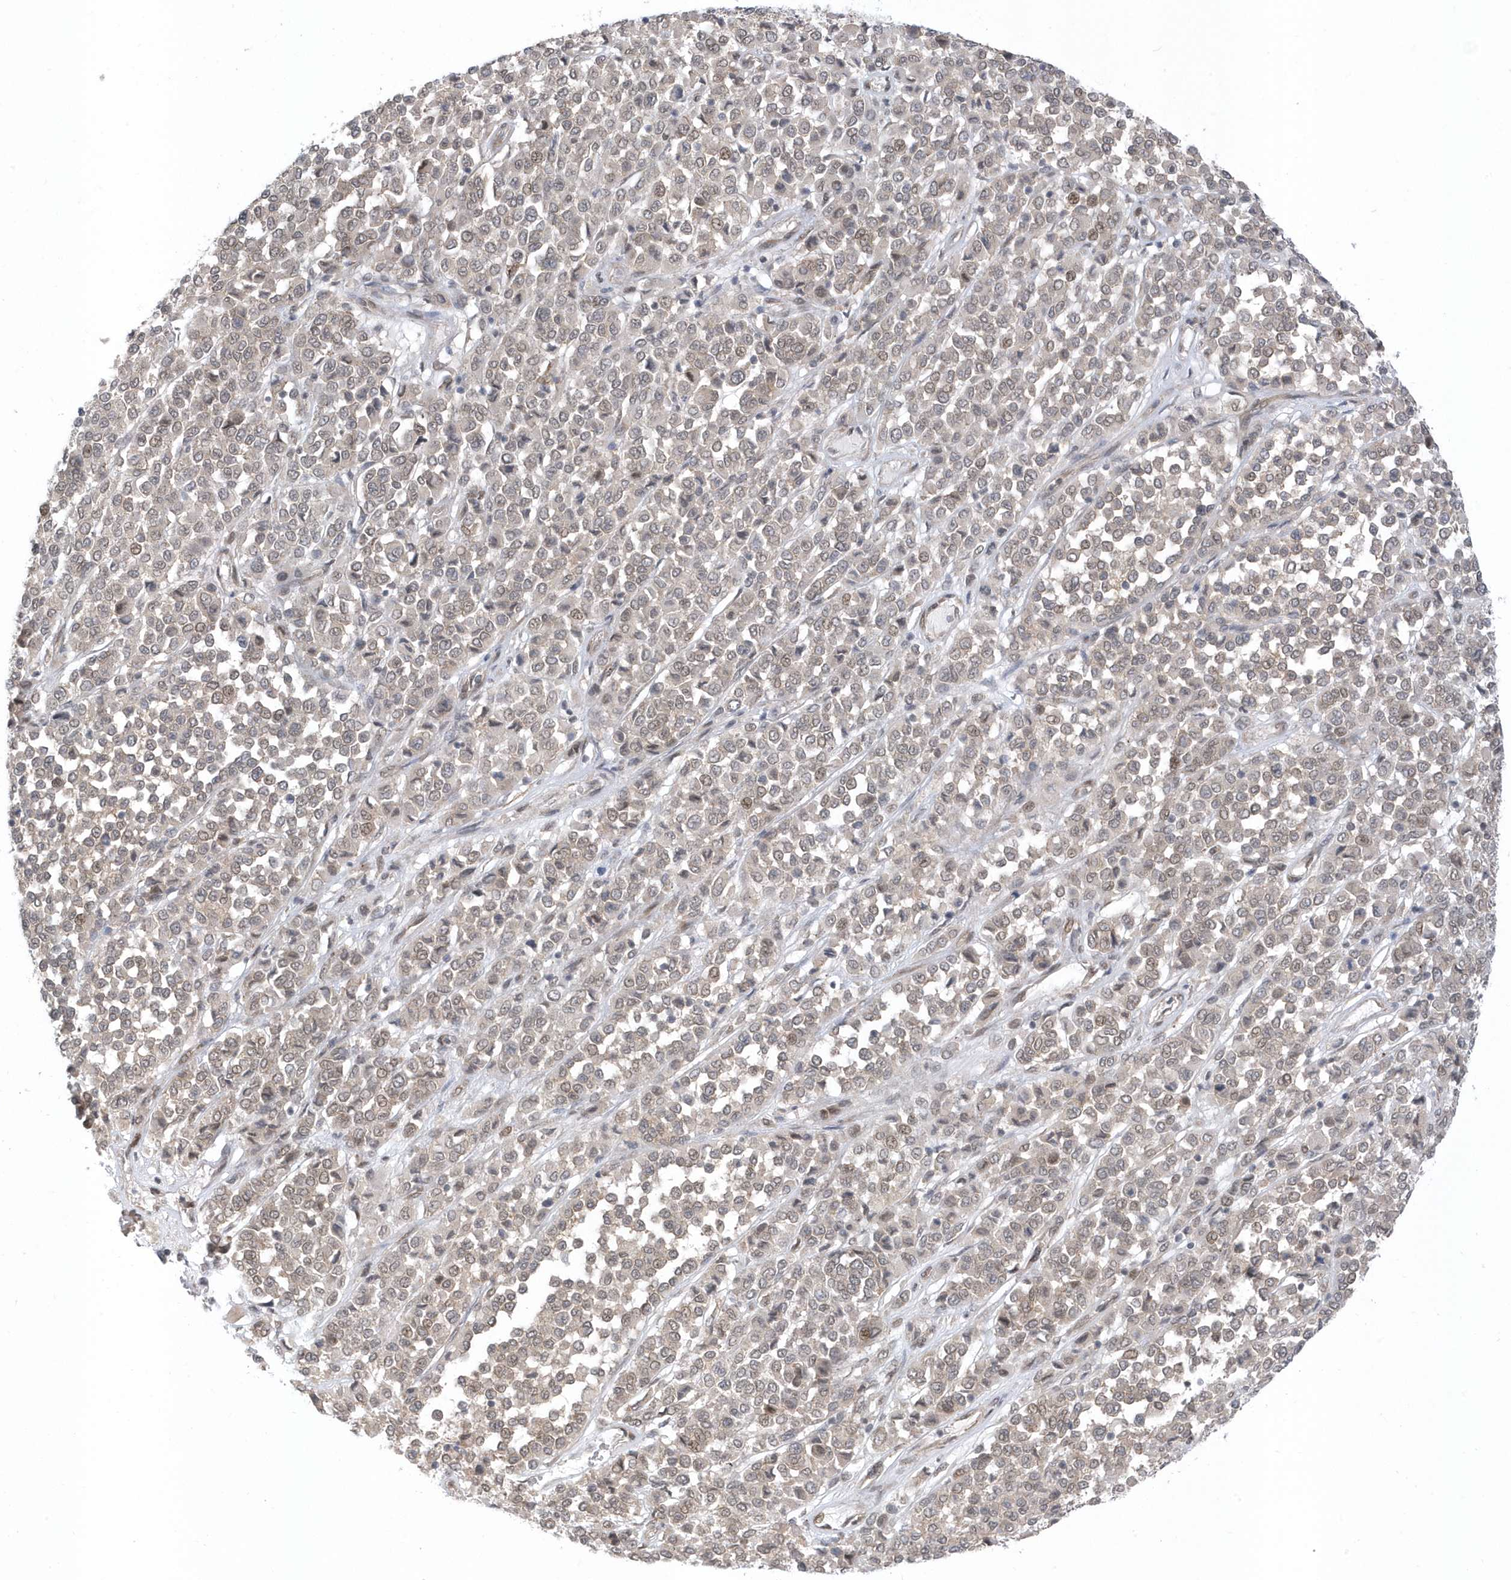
{"staining": {"intensity": "weak", "quantity": ">75%", "location": "nuclear"}, "tissue": "melanoma", "cell_type": "Tumor cells", "image_type": "cancer", "snomed": [{"axis": "morphology", "description": "Malignant melanoma, Metastatic site"}, {"axis": "topography", "description": "Pancreas"}], "caption": "Protein expression analysis of melanoma shows weak nuclear positivity in about >75% of tumor cells.", "gene": "USP53", "patient": {"sex": "female", "age": 30}}